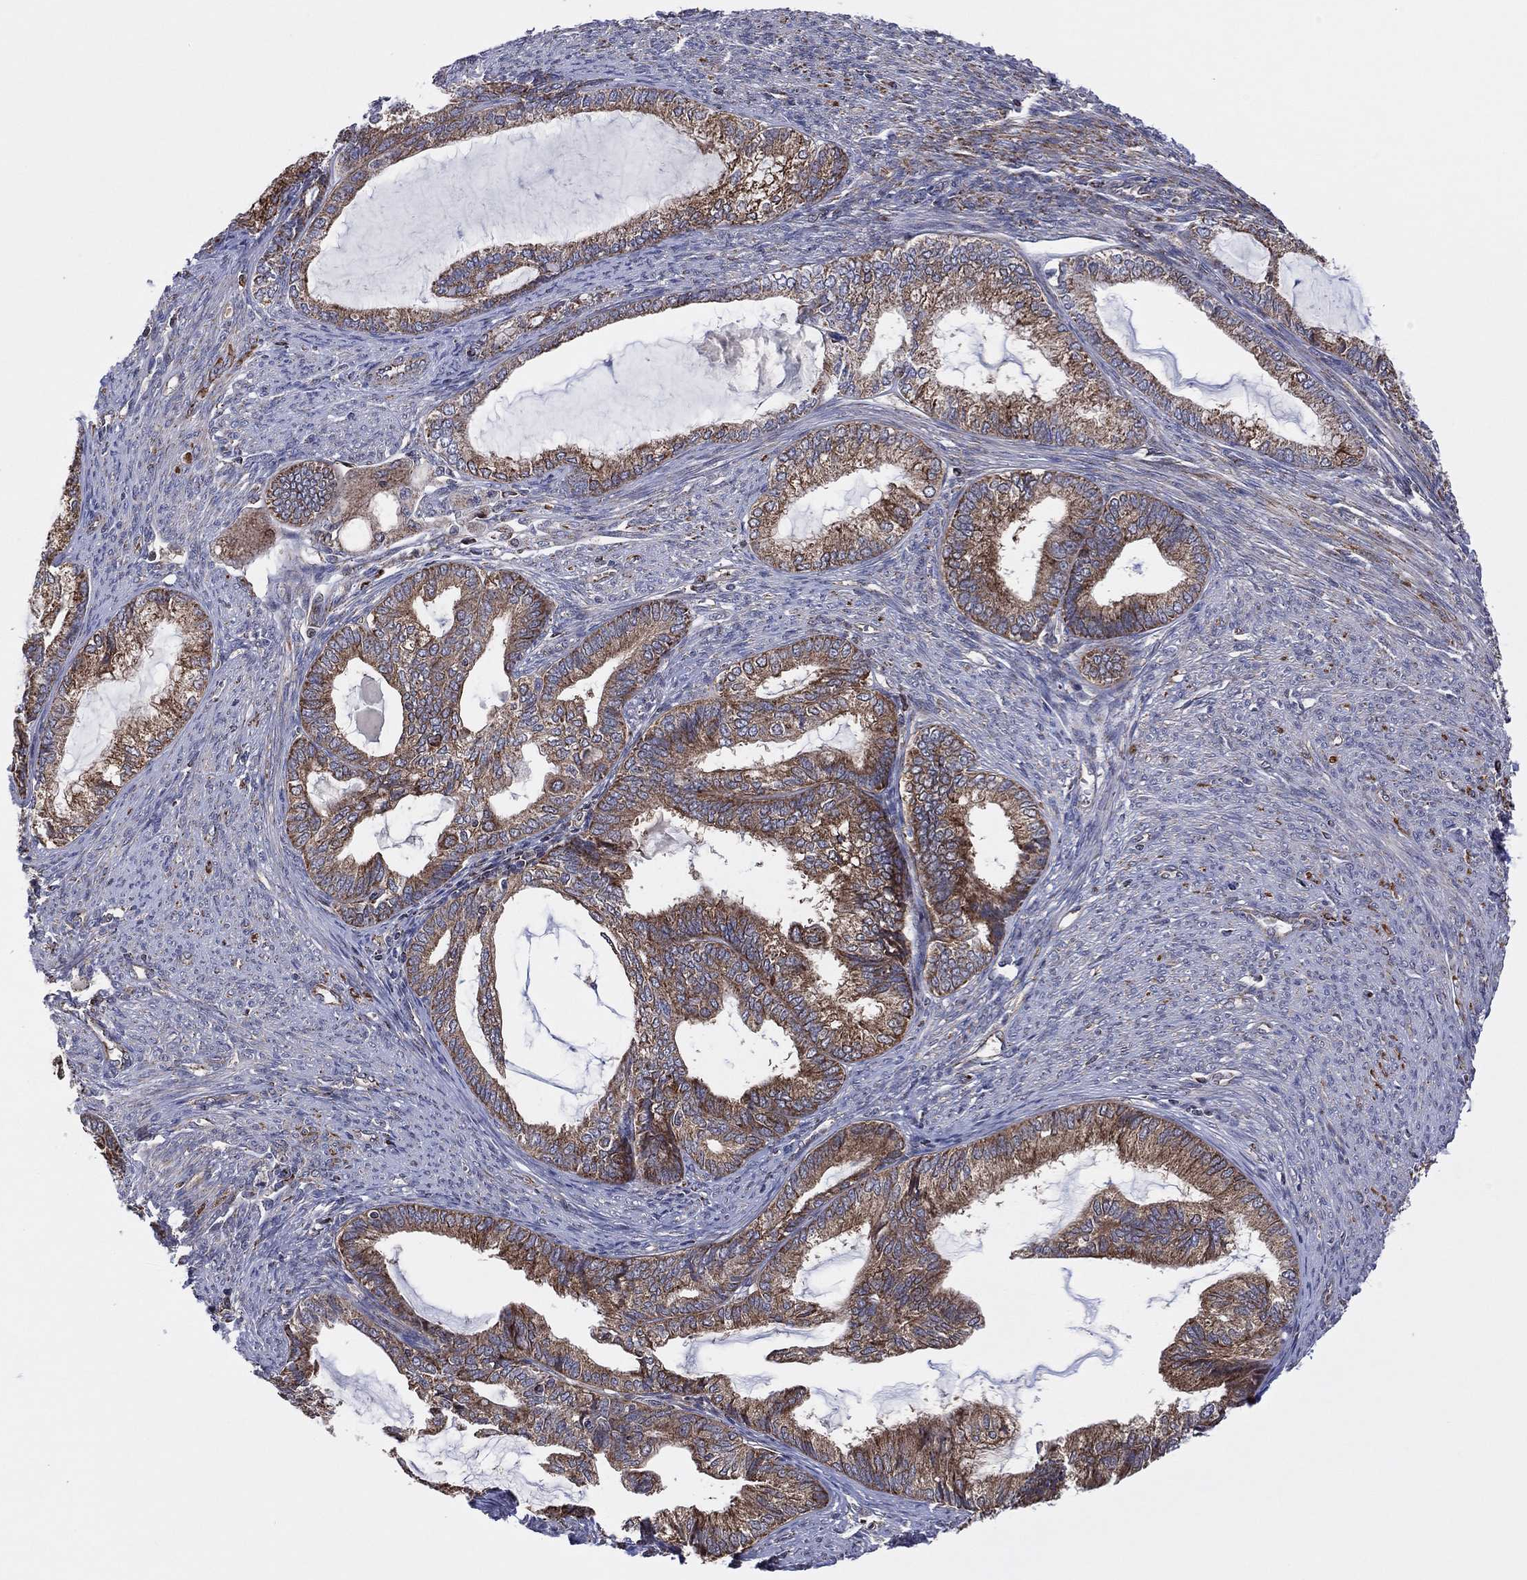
{"staining": {"intensity": "moderate", "quantity": "25%-75%", "location": "cytoplasmic/membranous"}, "tissue": "endometrial cancer", "cell_type": "Tumor cells", "image_type": "cancer", "snomed": [{"axis": "morphology", "description": "Adenocarcinoma, NOS"}, {"axis": "topography", "description": "Endometrium"}], "caption": "This micrograph displays IHC staining of endometrial cancer, with medium moderate cytoplasmic/membranous expression in about 25%-75% of tumor cells.", "gene": "PIDD1", "patient": {"sex": "female", "age": 86}}